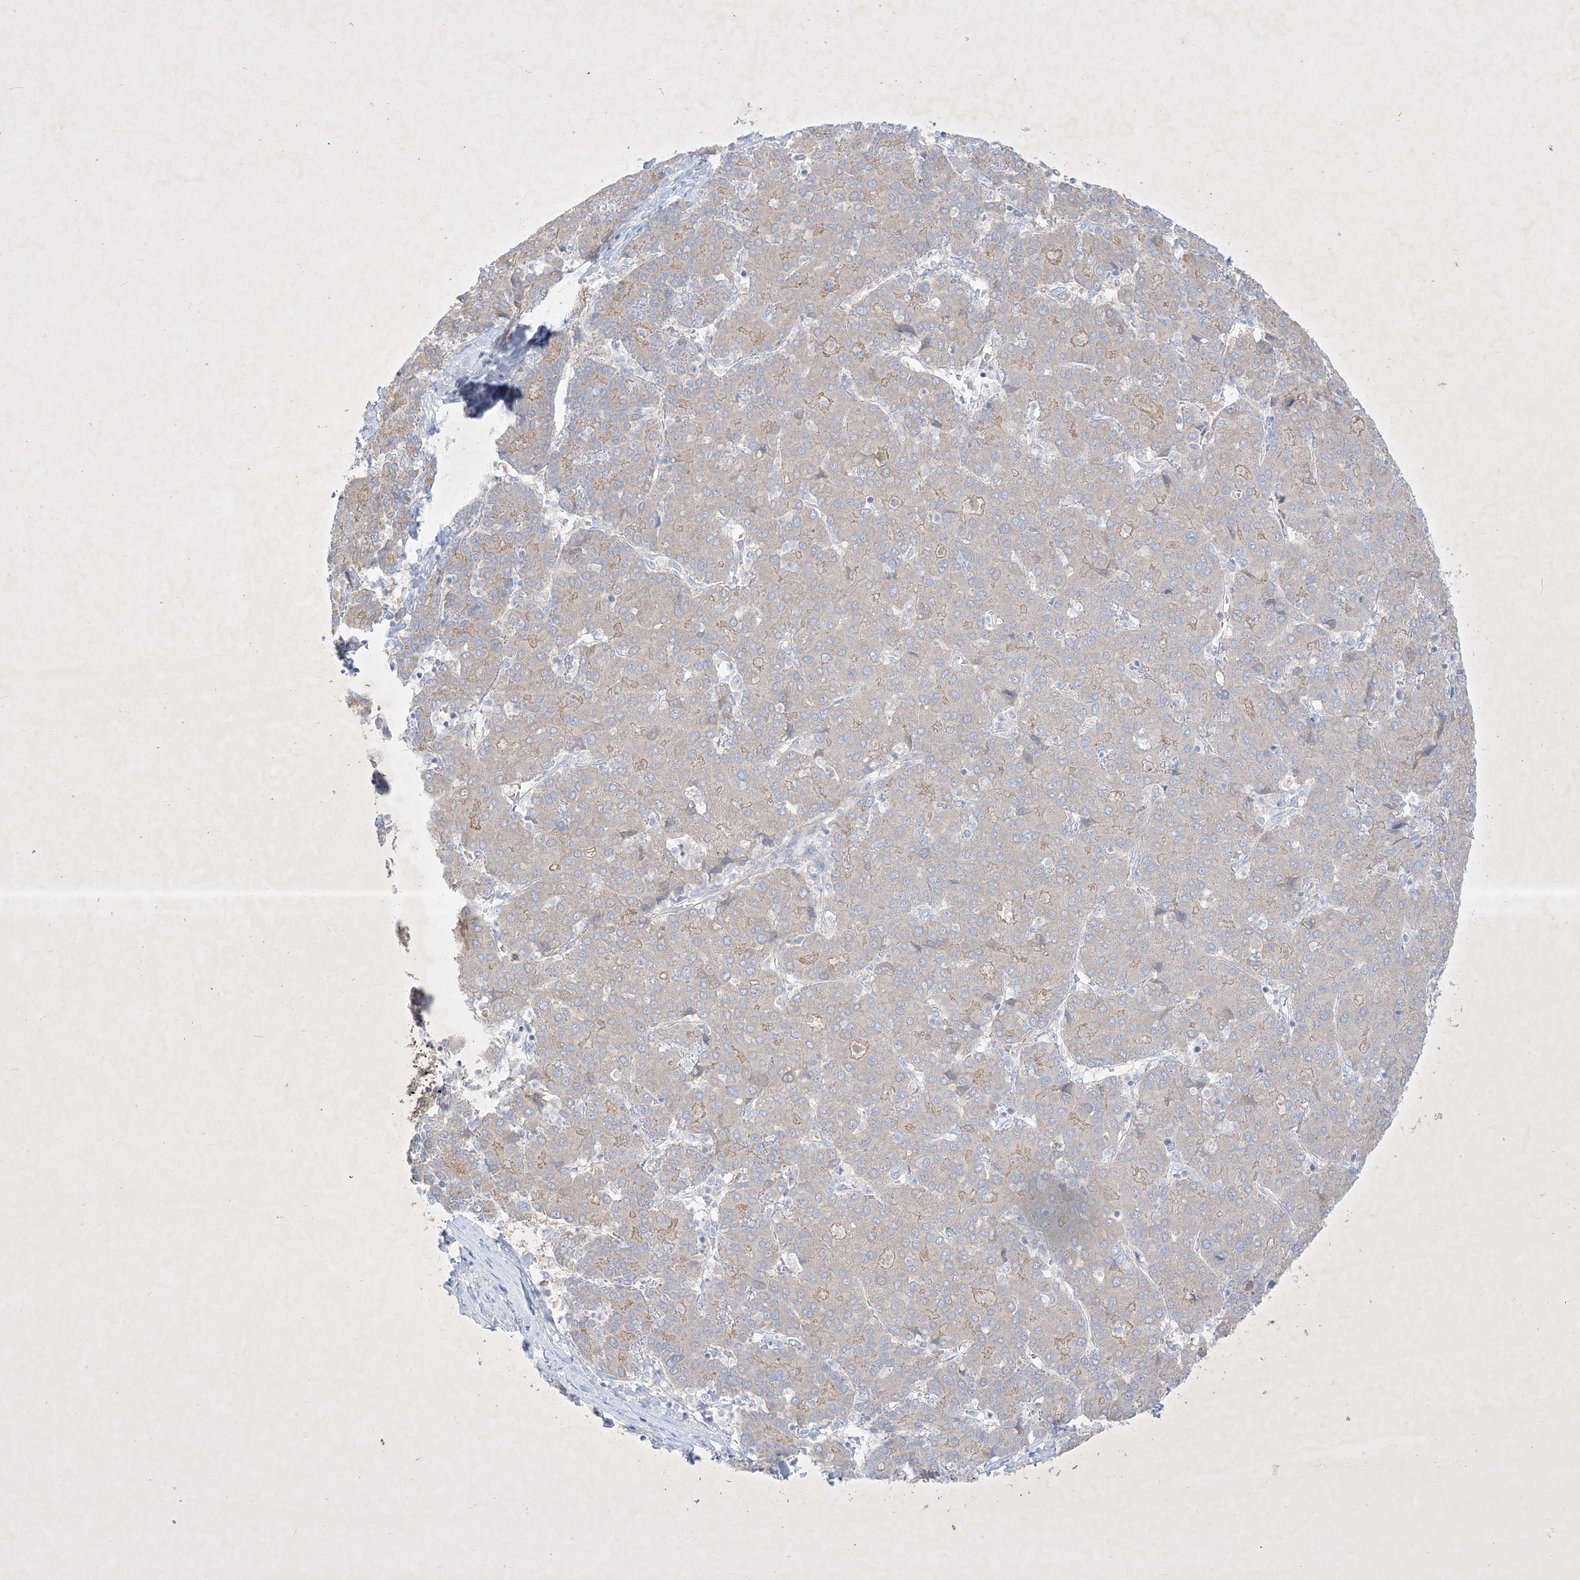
{"staining": {"intensity": "weak", "quantity": "<25%", "location": "cytoplasmic/membranous"}, "tissue": "liver cancer", "cell_type": "Tumor cells", "image_type": "cancer", "snomed": [{"axis": "morphology", "description": "Carcinoma, Hepatocellular, NOS"}, {"axis": "topography", "description": "Liver"}], "caption": "The photomicrograph exhibits no staining of tumor cells in liver hepatocellular carcinoma.", "gene": "PLEKHA3", "patient": {"sex": "male", "age": 65}}